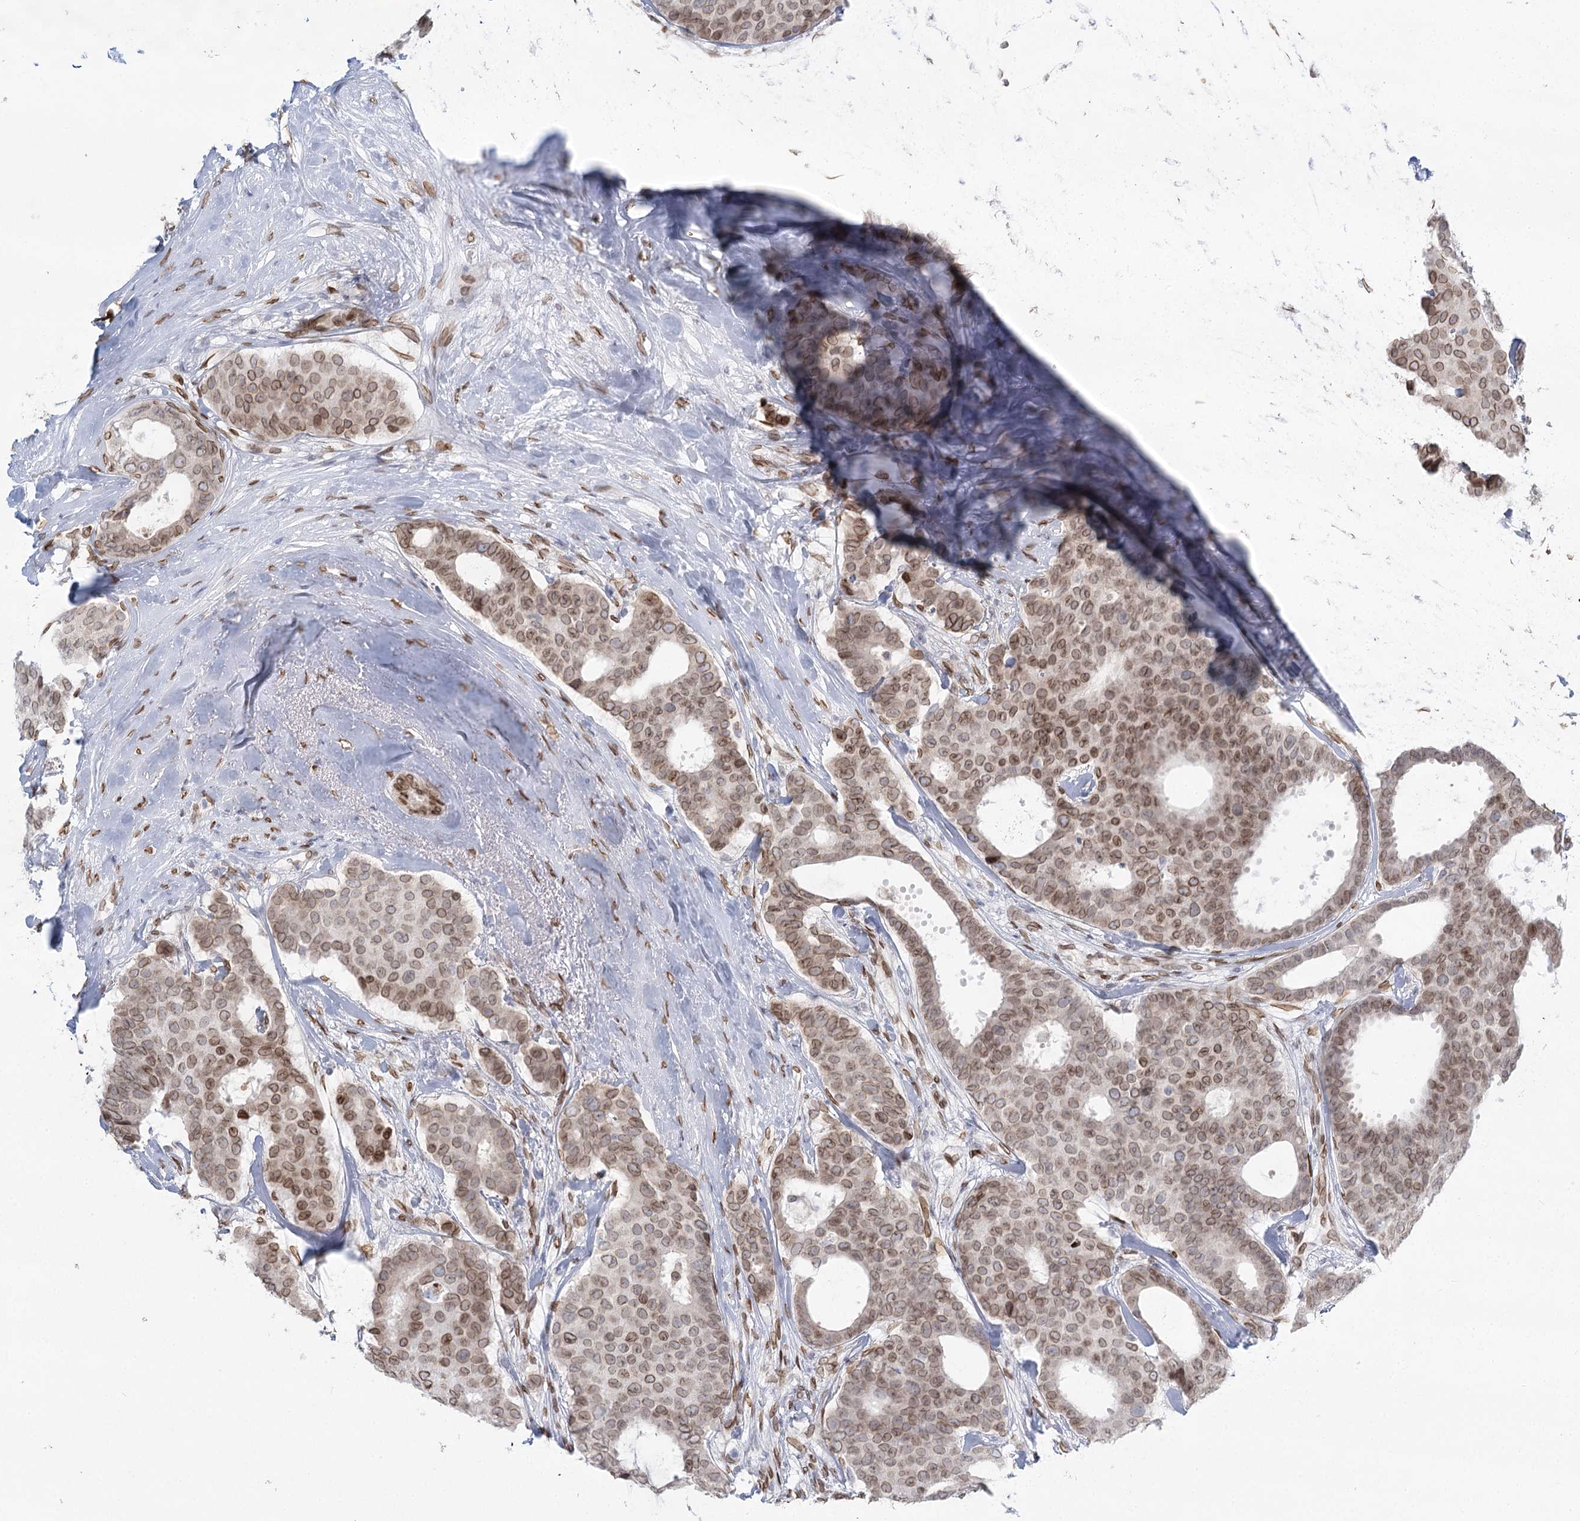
{"staining": {"intensity": "moderate", "quantity": ">75%", "location": "cytoplasmic/membranous,nuclear"}, "tissue": "breast cancer", "cell_type": "Tumor cells", "image_type": "cancer", "snomed": [{"axis": "morphology", "description": "Duct carcinoma"}, {"axis": "topography", "description": "Breast"}], "caption": "Protein expression analysis of infiltrating ductal carcinoma (breast) shows moderate cytoplasmic/membranous and nuclear positivity in approximately >75% of tumor cells.", "gene": "VWA5A", "patient": {"sex": "female", "age": 75}}